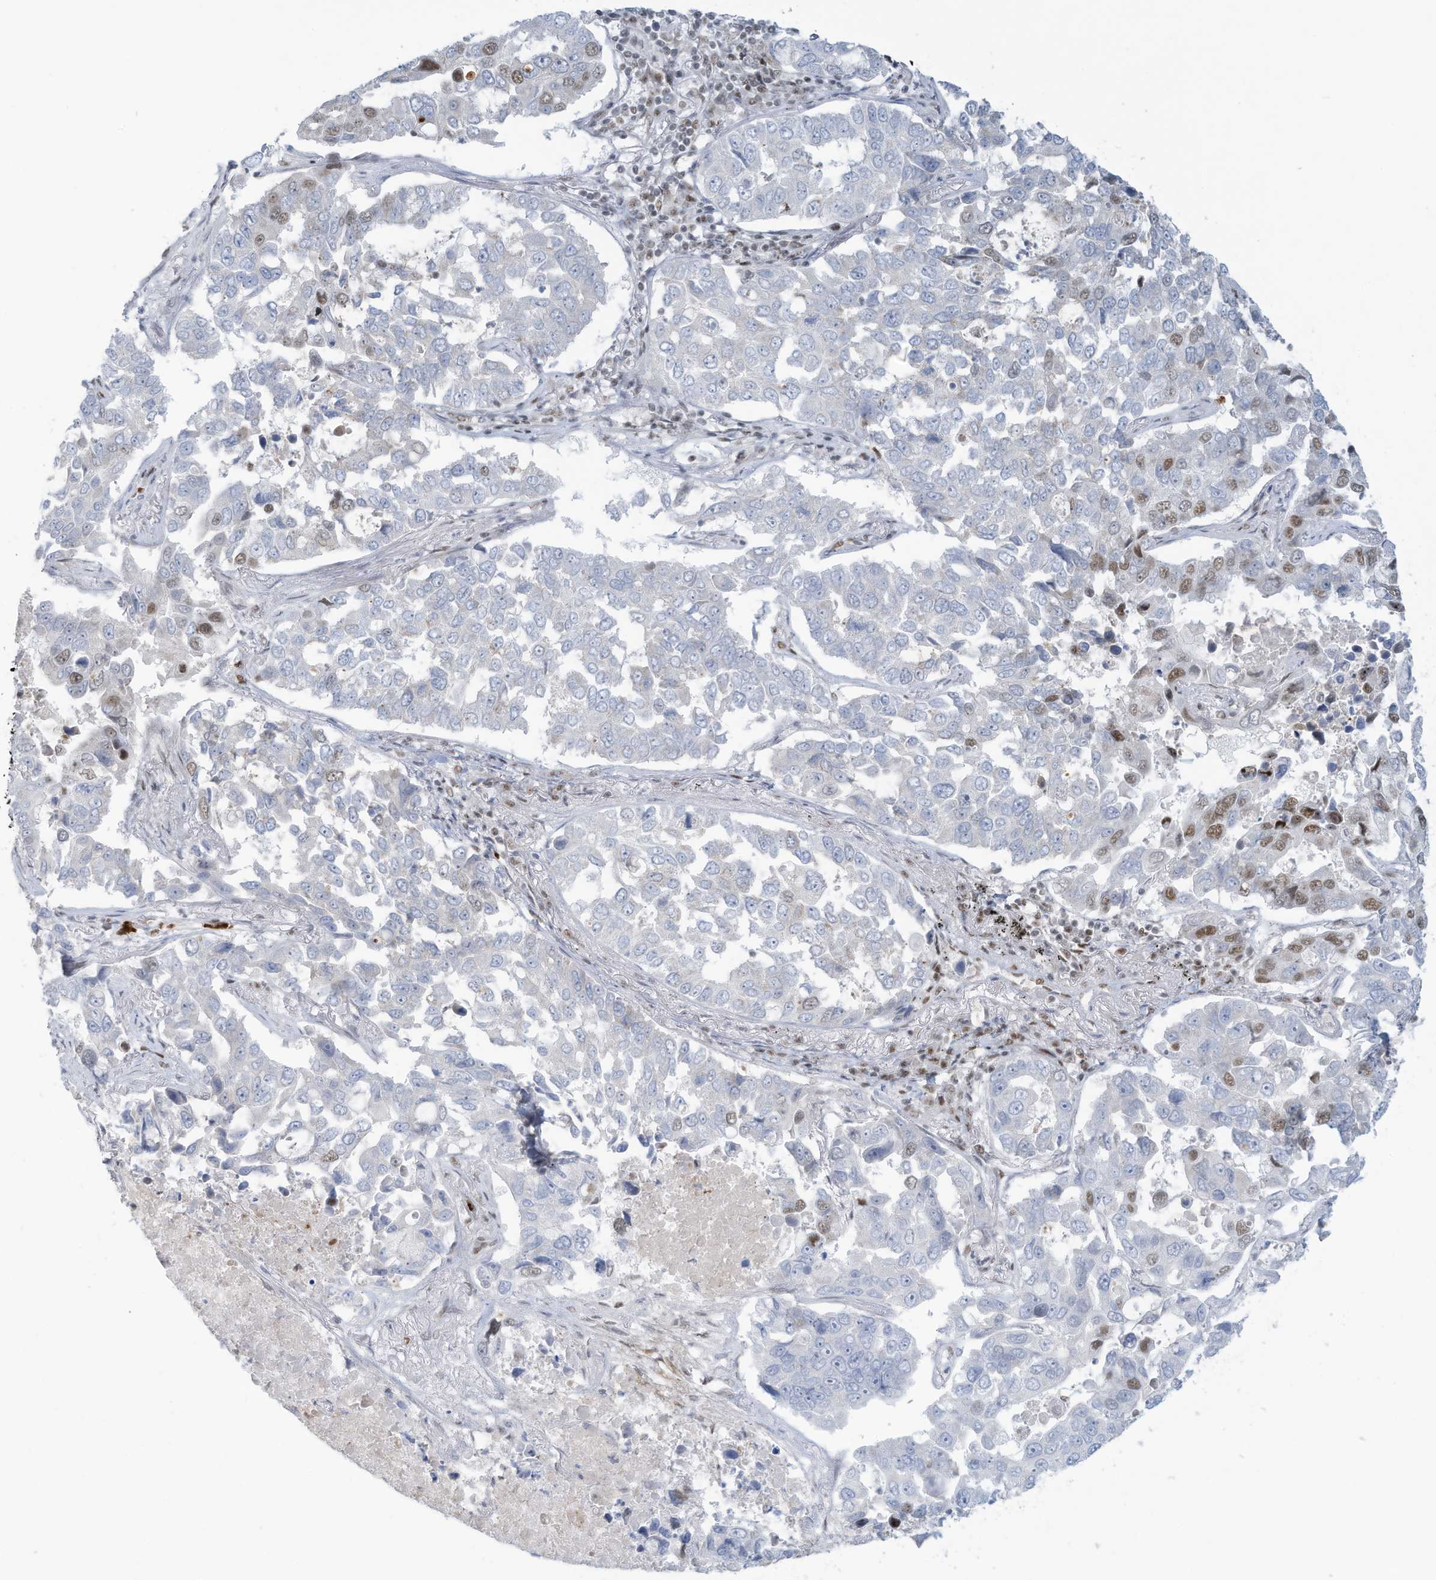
{"staining": {"intensity": "moderate", "quantity": "<25%", "location": "nuclear"}, "tissue": "lung cancer", "cell_type": "Tumor cells", "image_type": "cancer", "snomed": [{"axis": "morphology", "description": "Adenocarcinoma, NOS"}, {"axis": "topography", "description": "Lung"}], "caption": "Immunohistochemical staining of adenocarcinoma (lung) exhibits low levels of moderate nuclear expression in about <25% of tumor cells.", "gene": "ECT2L", "patient": {"sex": "male", "age": 64}}